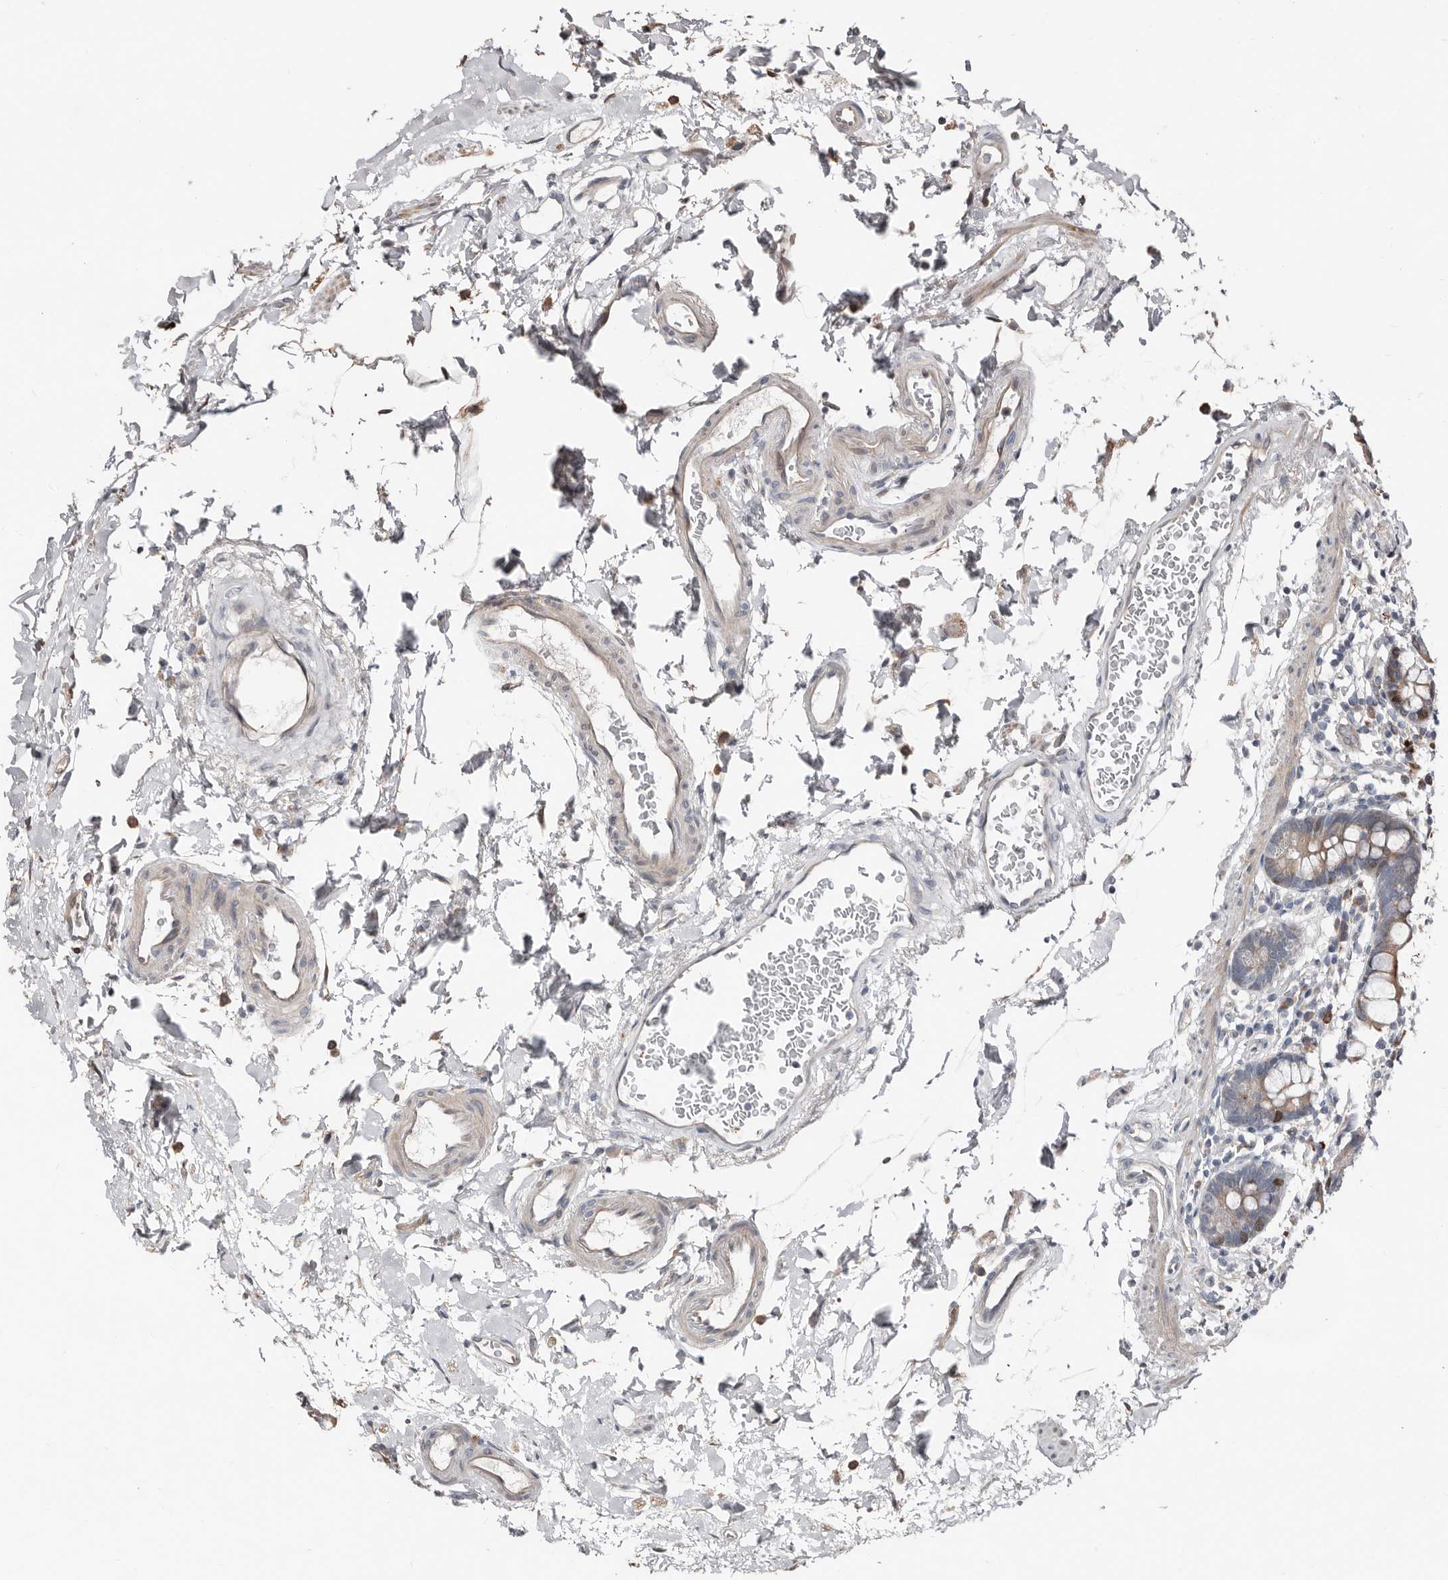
{"staining": {"intensity": "moderate", "quantity": "<25%", "location": "cytoplasmic/membranous"}, "tissue": "small intestine", "cell_type": "Glandular cells", "image_type": "normal", "snomed": [{"axis": "morphology", "description": "Normal tissue, NOS"}, {"axis": "topography", "description": "Small intestine"}], "caption": "IHC image of unremarkable human small intestine stained for a protein (brown), which demonstrates low levels of moderate cytoplasmic/membranous staining in approximately <25% of glandular cells.", "gene": "SMYD4", "patient": {"sex": "female", "age": 84}}